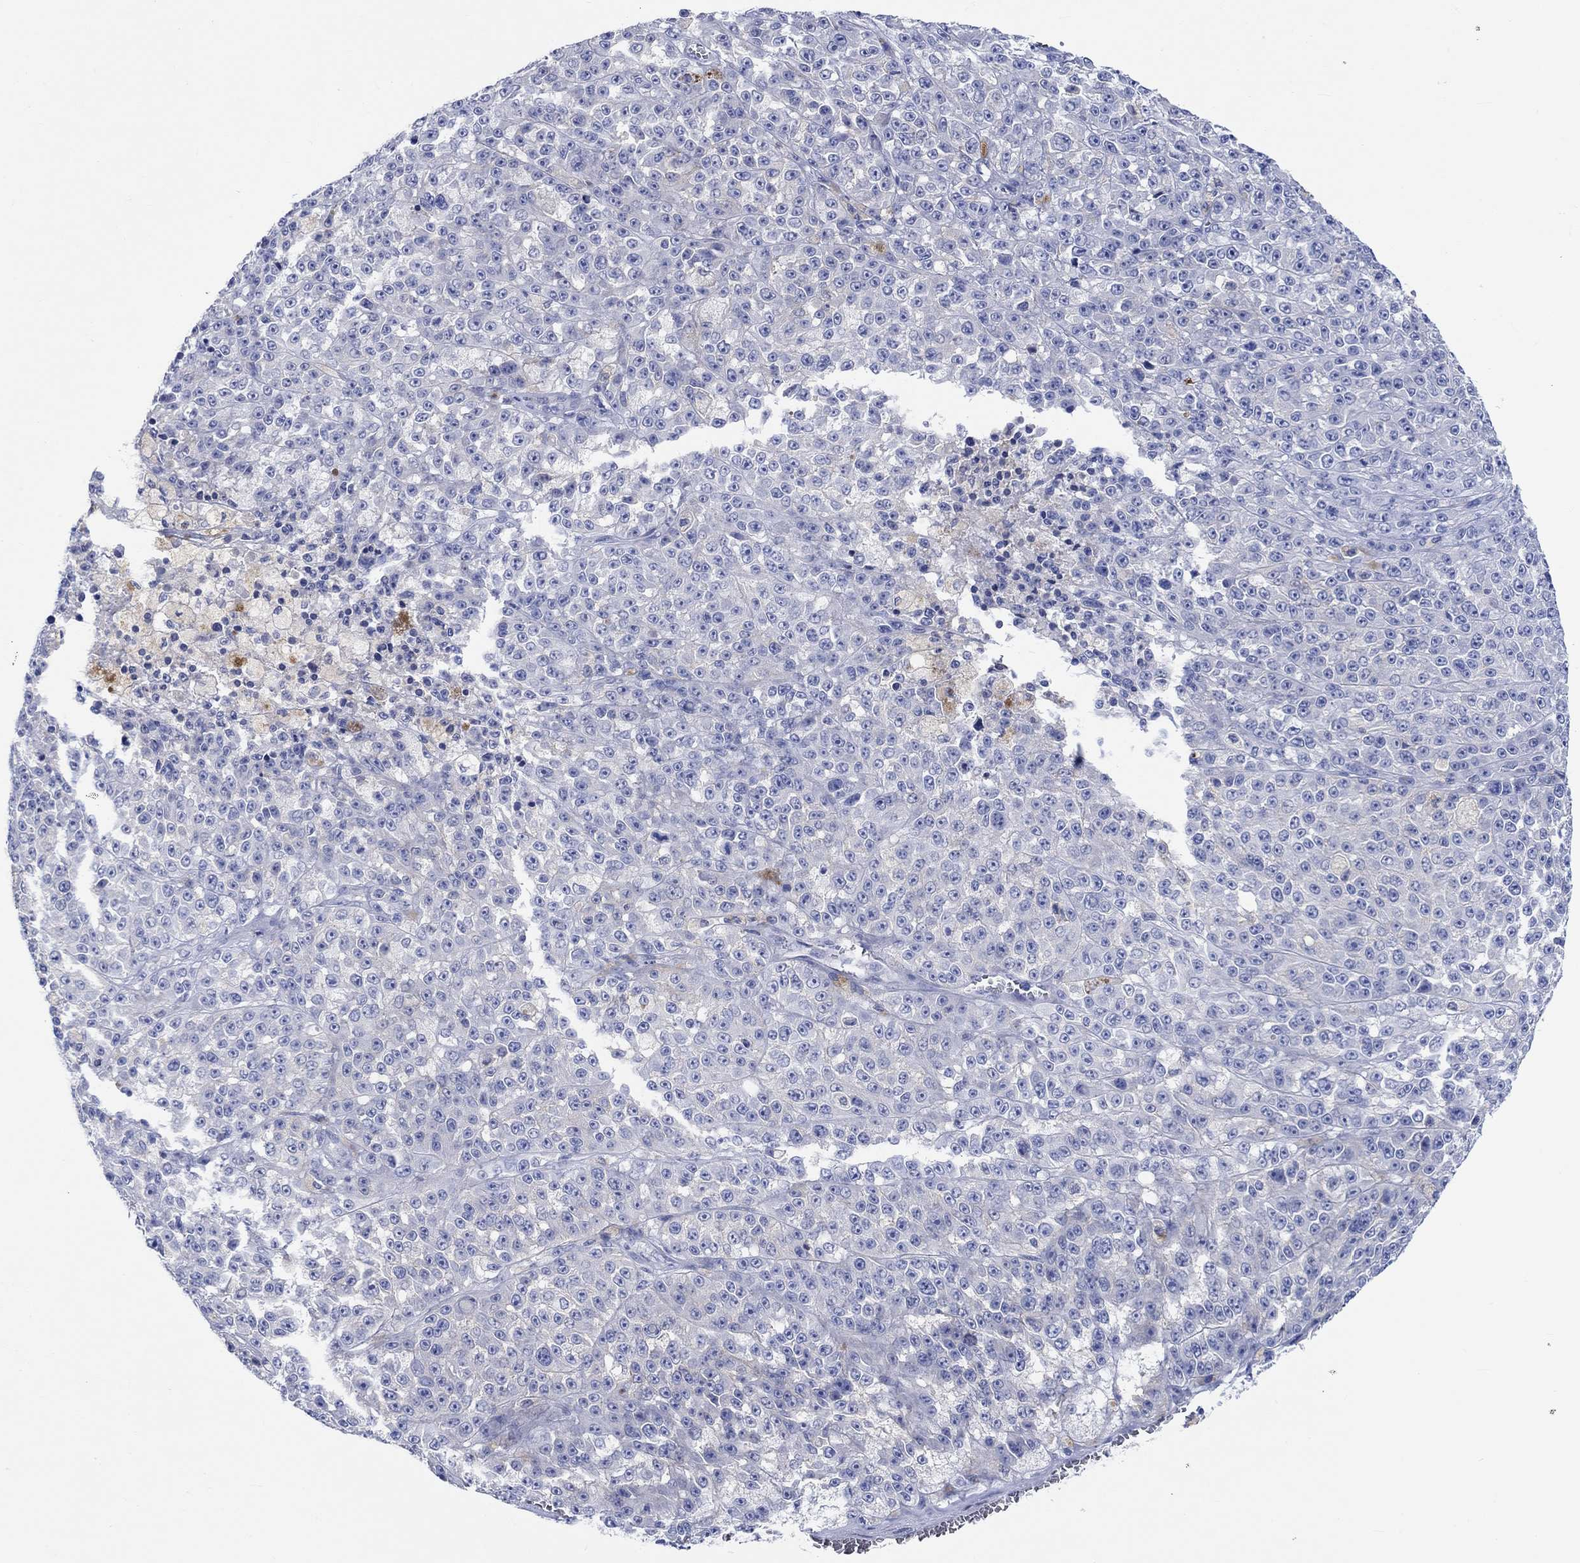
{"staining": {"intensity": "negative", "quantity": "none", "location": "none"}, "tissue": "melanoma", "cell_type": "Tumor cells", "image_type": "cancer", "snomed": [{"axis": "morphology", "description": "Malignant melanoma, NOS"}, {"axis": "topography", "description": "Skin"}], "caption": "Immunohistochemical staining of human melanoma displays no significant expression in tumor cells.", "gene": "SHISA4", "patient": {"sex": "female", "age": 58}}